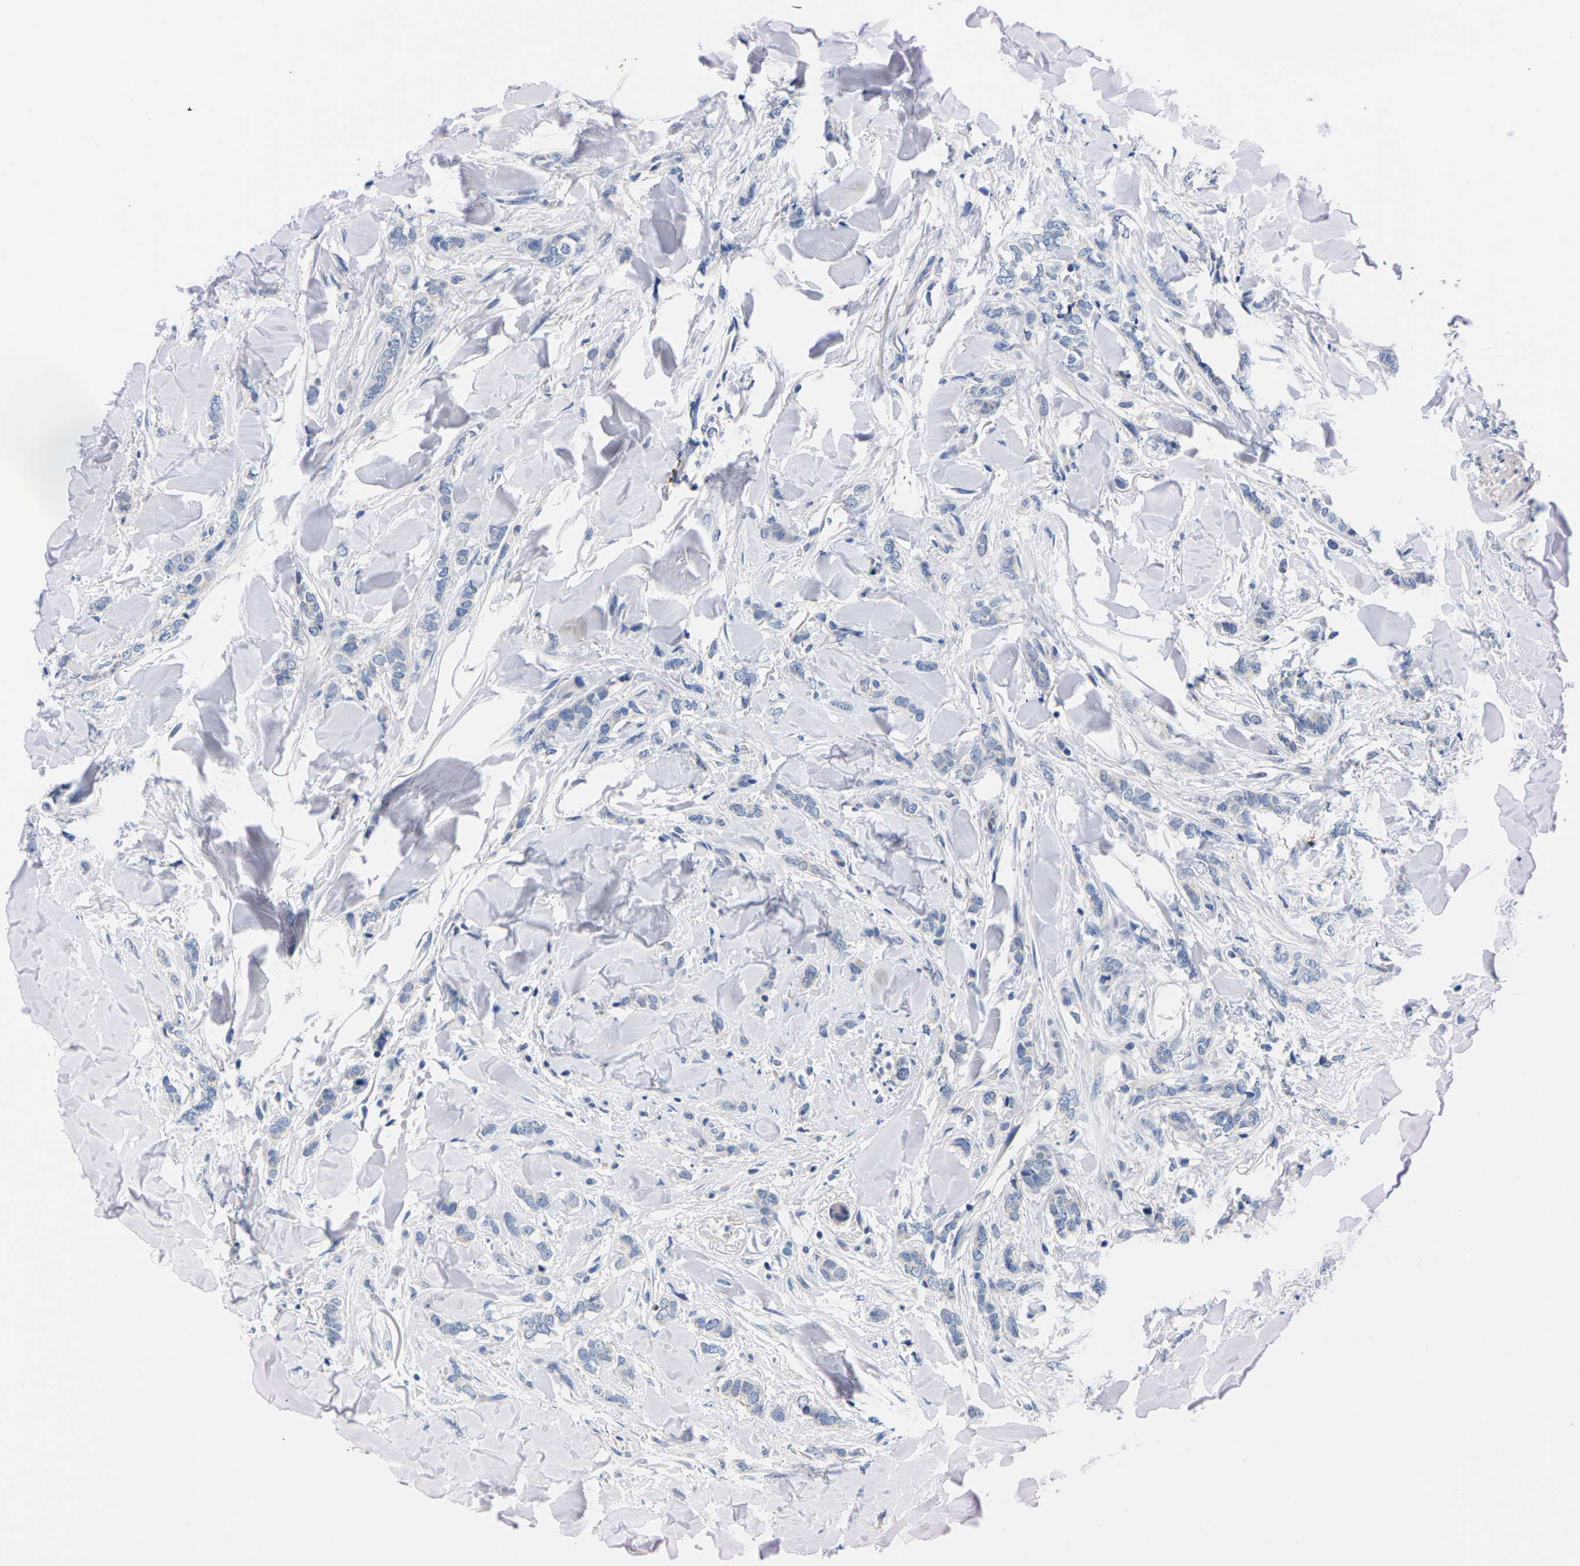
{"staining": {"intensity": "negative", "quantity": "none", "location": "none"}, "tissue": "breast cancer", "cell_type": "Tumor cells", "image_type": "cancer", "snomed": [{"axis": "morphology", "description": "Lobular carcinoma"}, {"axis": "topography", "description": "Skin"}, {"axis": "topography", "description": "Breast"}], "caption": "This histopathology image is of breast lobular carcinoma stained with IHC to label a protein in brown with the nuclei are counter-stained blue. There is no staining in tumor cells.", "gene": "FAM210A", "patient": {"sex": "female", "age": 46}}